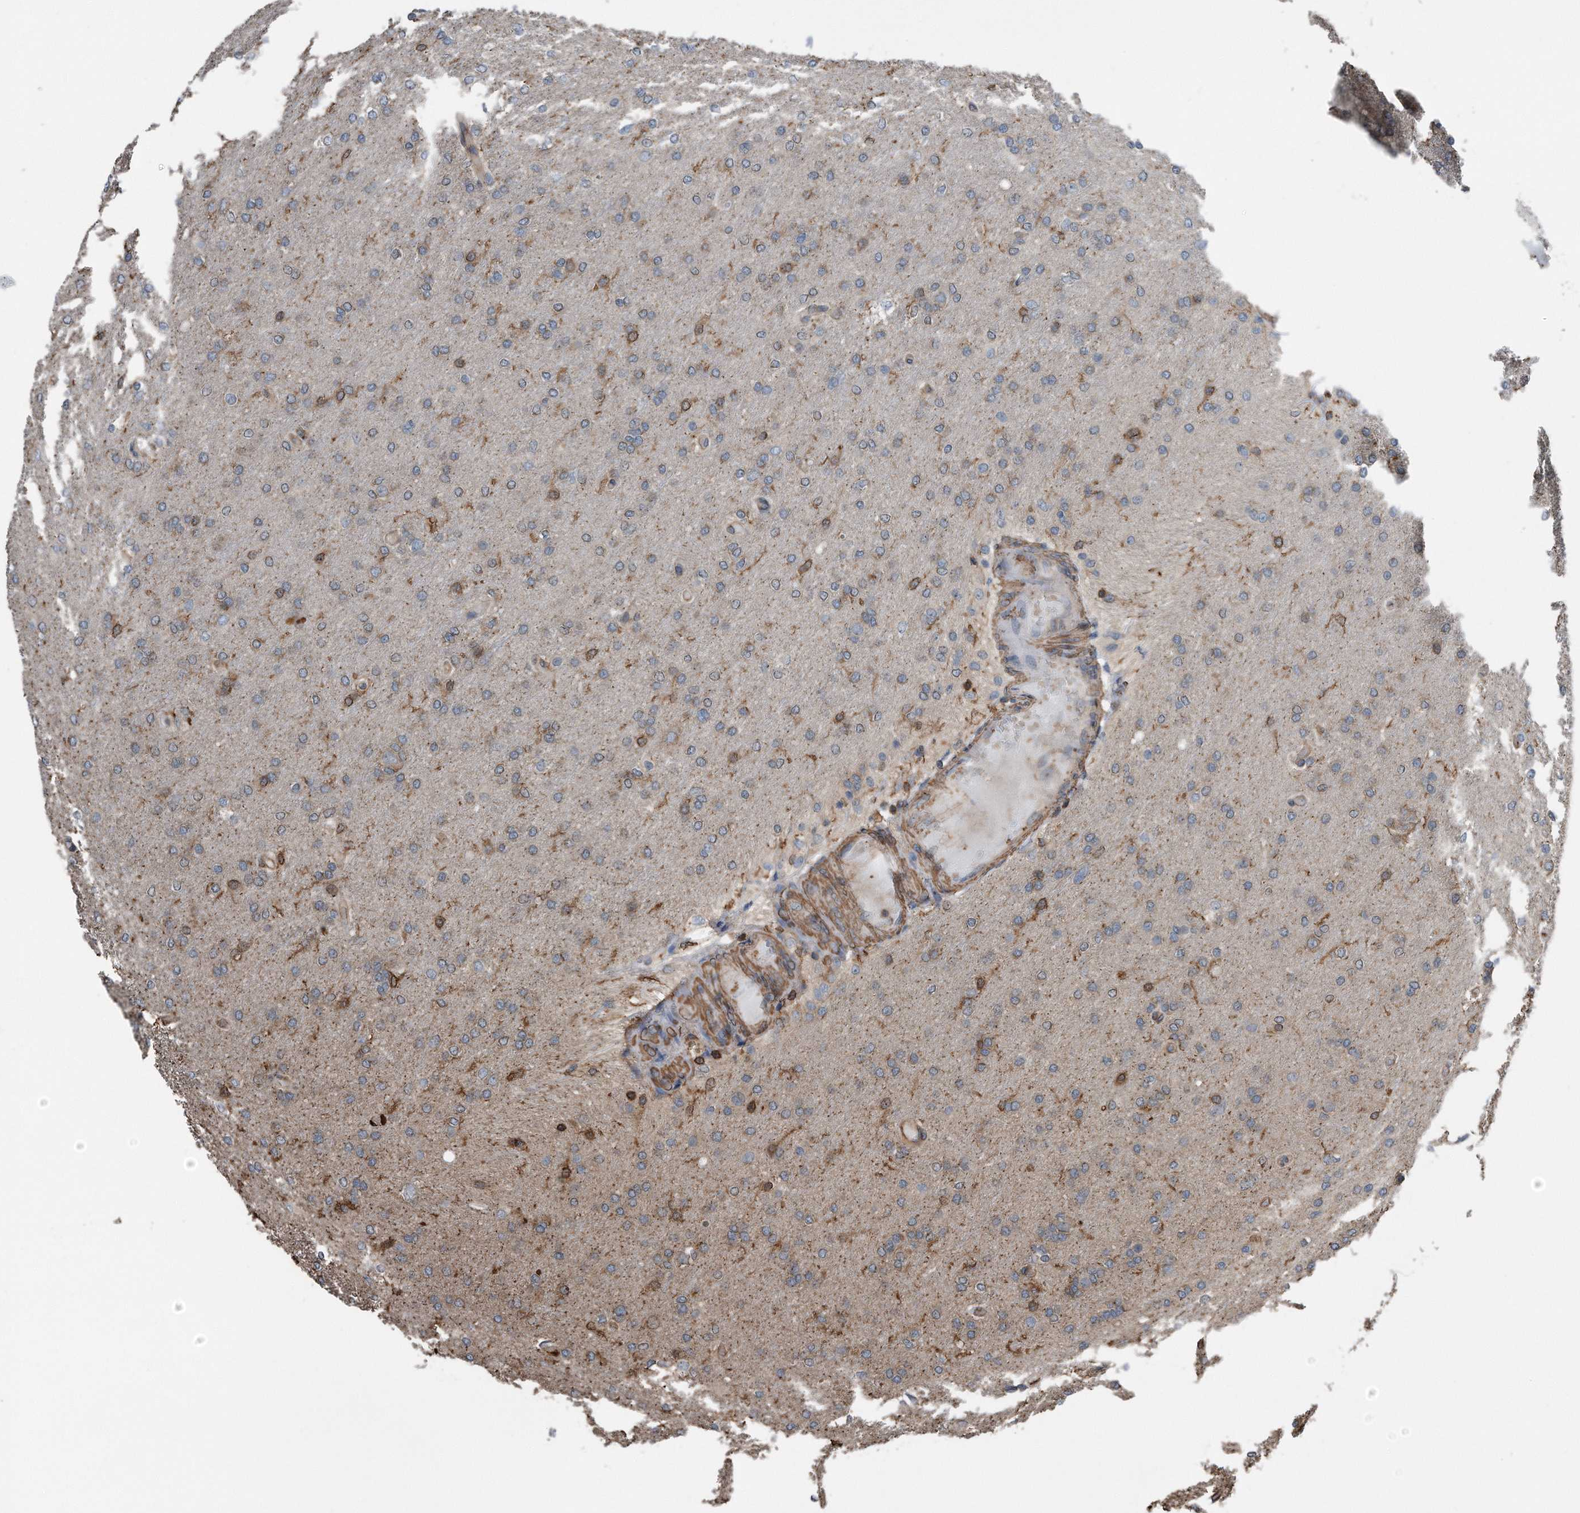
{"staining": {"intensity": "weak", "quantity": "25%-75%", "location": "cytoplasmic/membranous"}, "tissue": "glioma", "cell_type": "Tumor cells", "image_type": "cancer", "snomed": [{"axis": "morphology", "description": "Glioma, malignant, High grade"}, {"axis": "topography", "description": "Cerebral cortex"}], "caption": "This histopathology image shows high-grade glioma (malignant) stained with immunohistochemistry (IHC) to label a protein in brown. The cytoplasmic/membranous of tumor cells show weak positivity for the protein. Nuclei are counter-stained blue.", "gene": "RSPO3", "patient": {"sex": "female", "age": 36}}